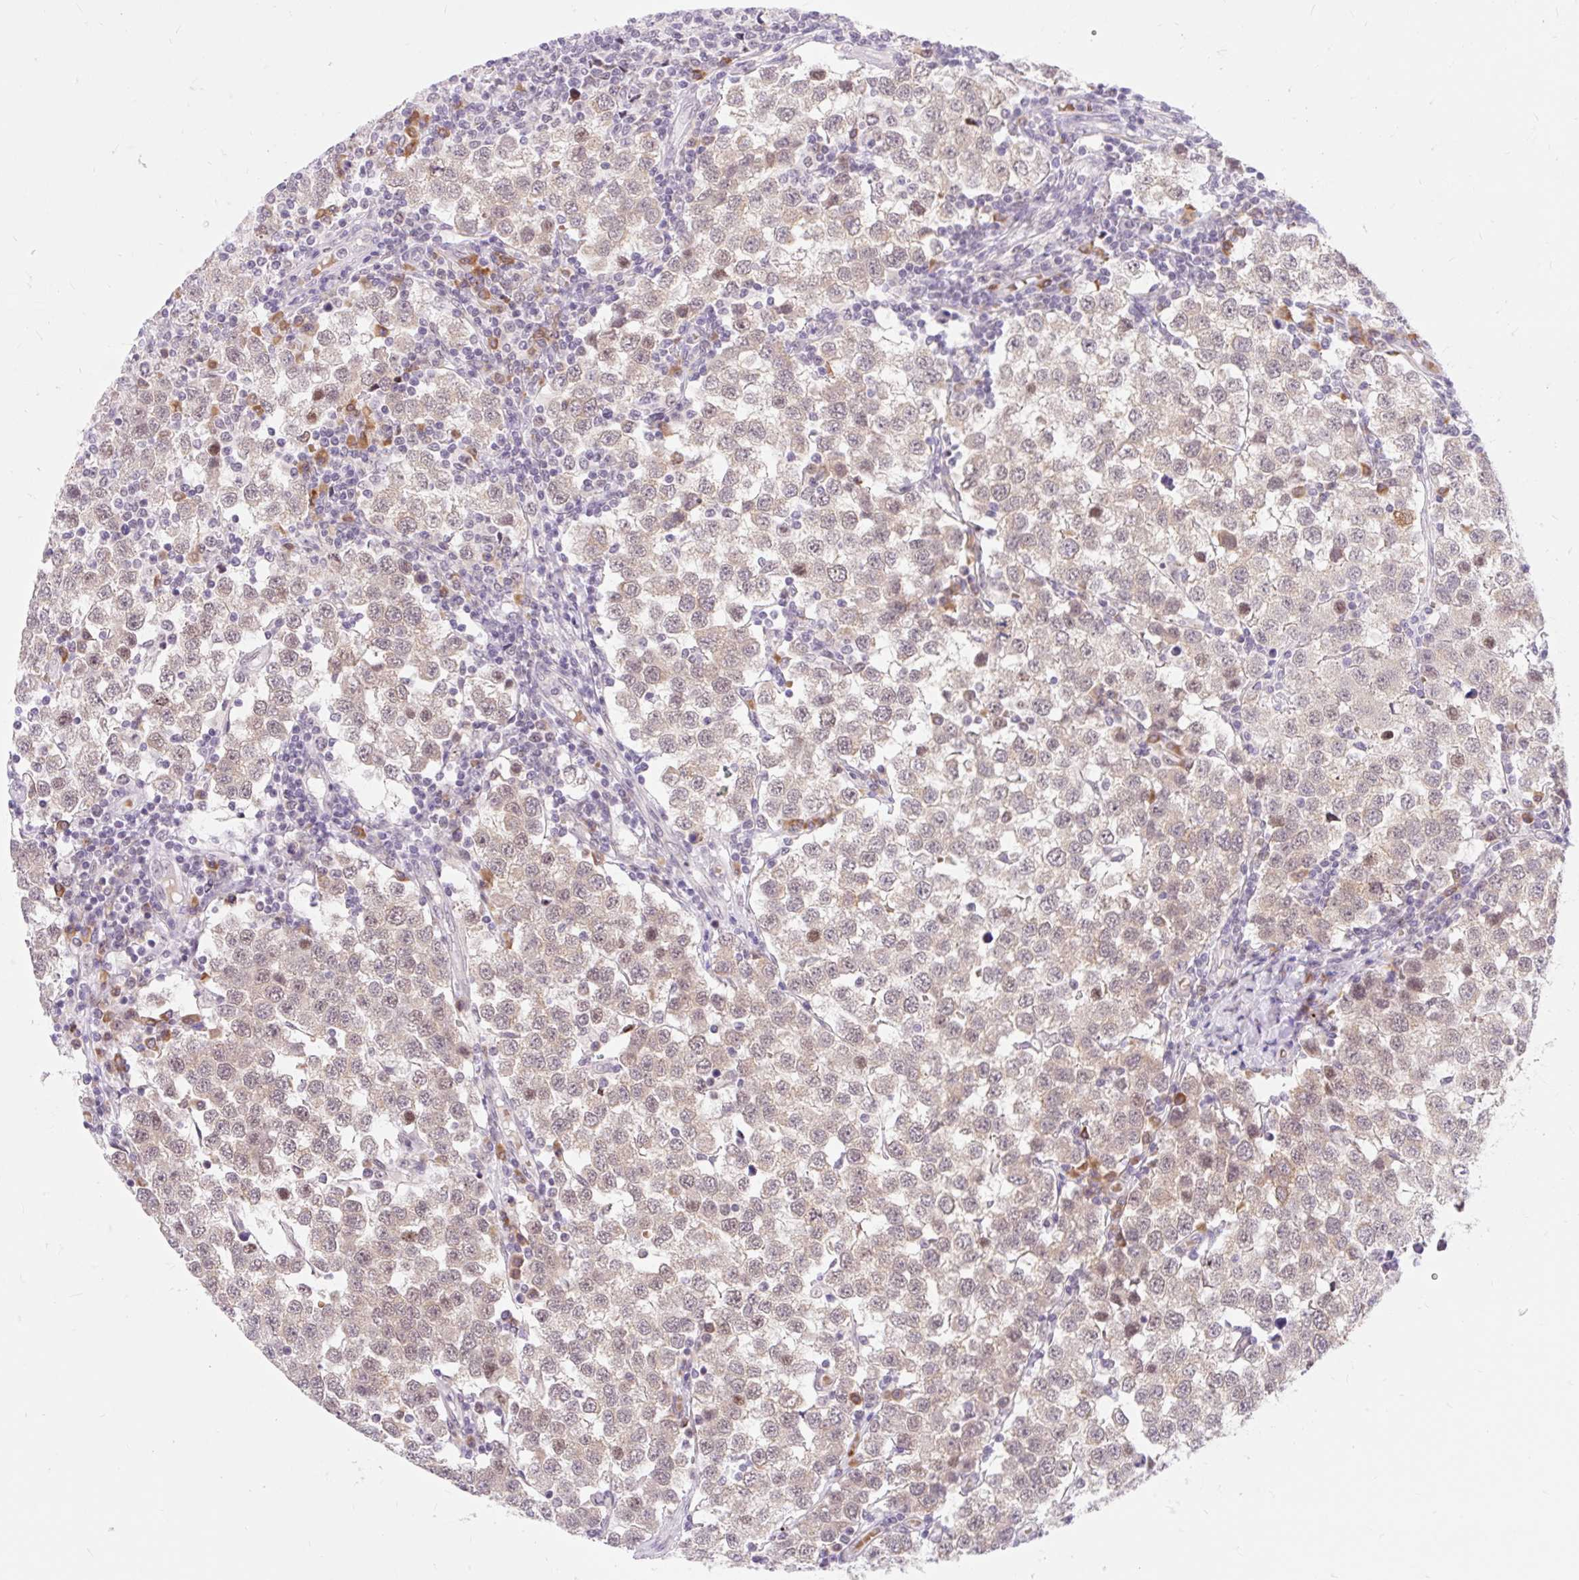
{"staining": {"intensity": "negative", "quantity": "none", "location": "none"}, "tissue": "testis cancer", "cell_type": "Tumor cells", "image_type": "cancer", "snomed": [{"axis": "morphology", "description": "Seminoma, NOS"}, {"axis": "topography", "description": "Testis"}], "caption": "Human seminoma (testis) stained for a protein using immunohistochemistry exhibits no expression in tumor cells.", "gene": "SRSF10", "patient": {"sex": "male", "age": 34}}